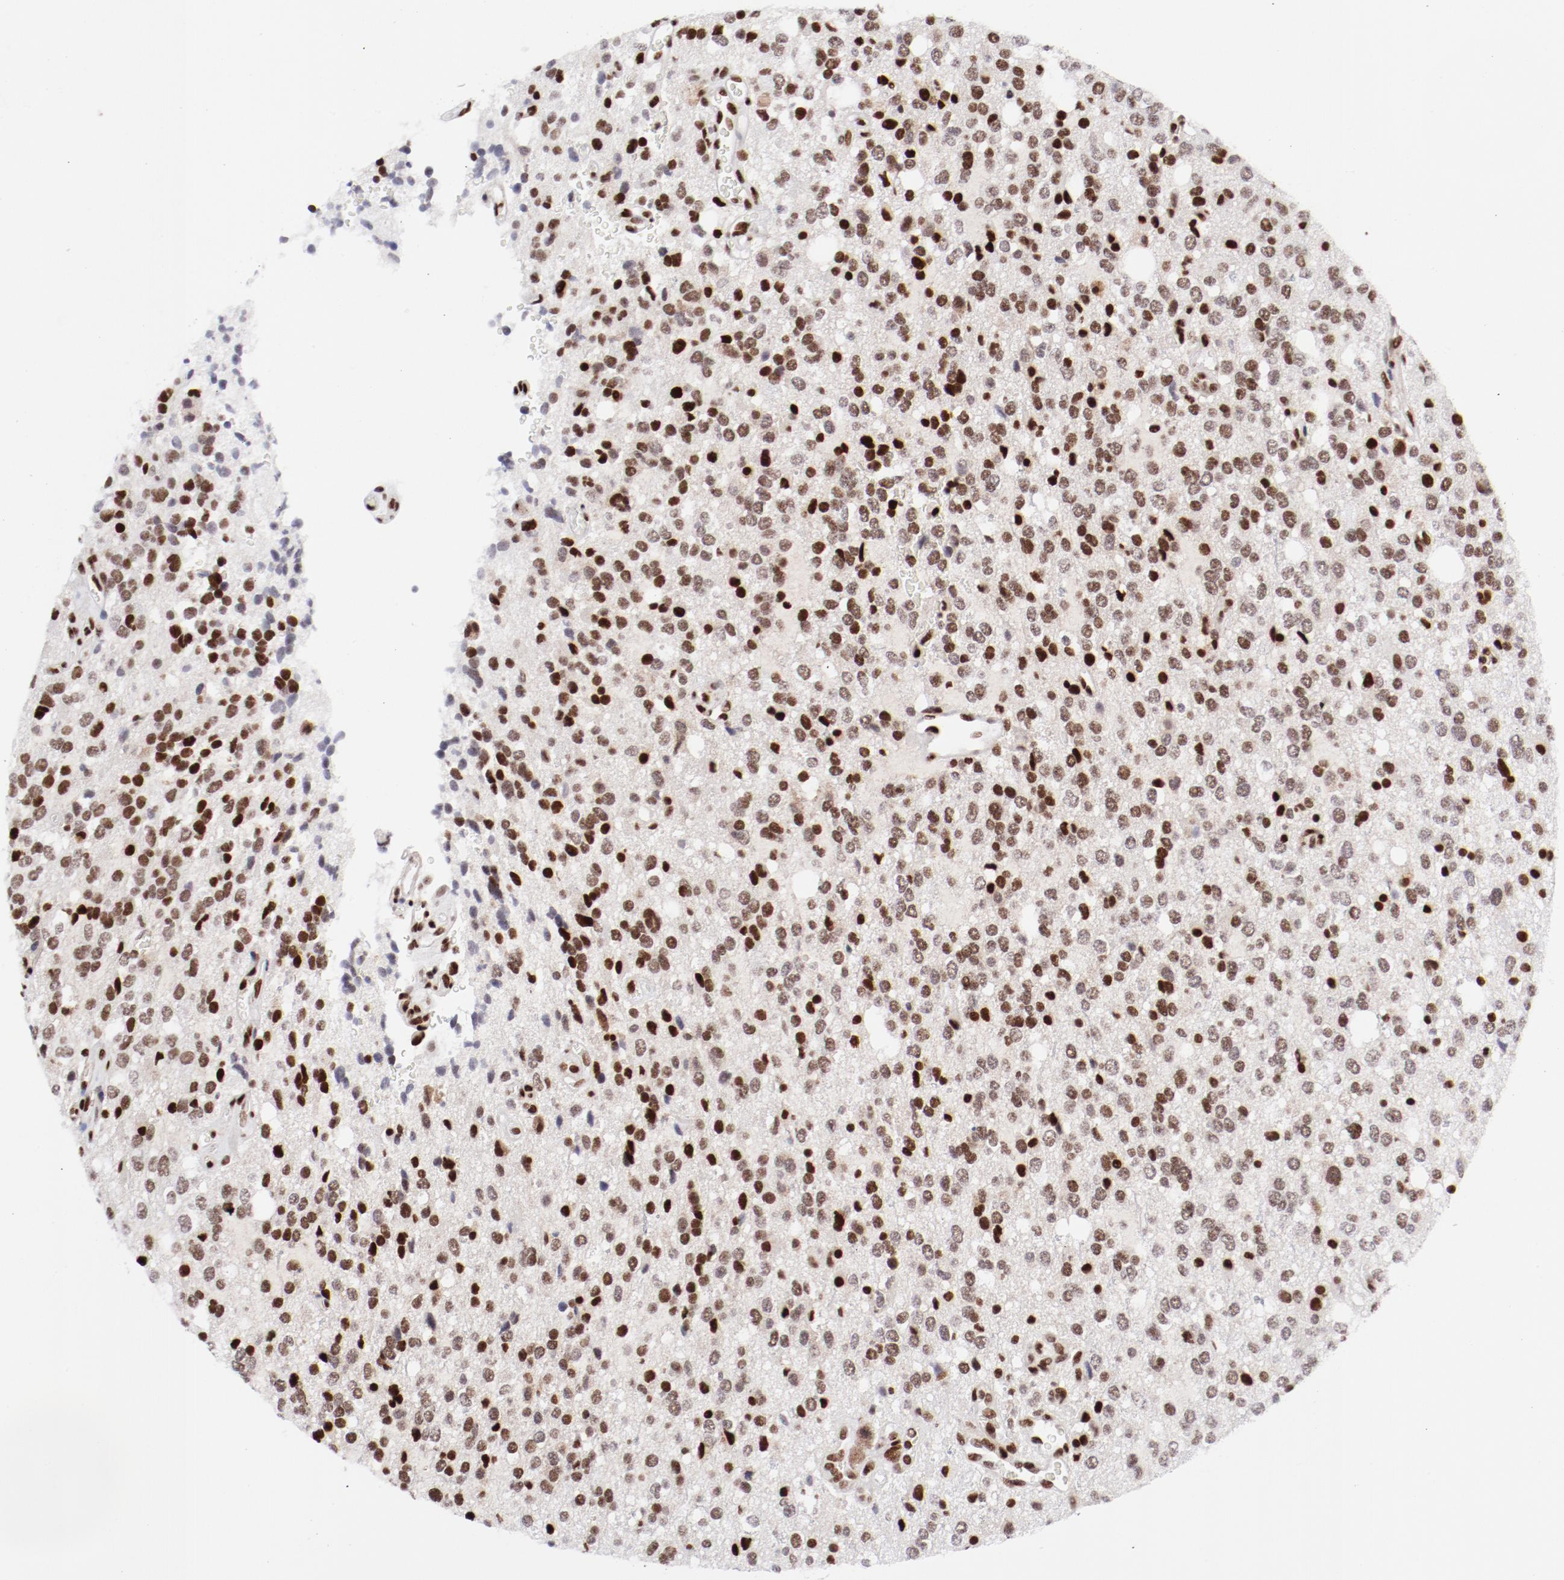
{"staining": {"intensity": "strong", "quantity": ">75%", "location": "nuclear"}, "tissue": "glioma", "cell_type": "Tumor cells", "image_type": "cancer", "snomed": [{"axis": "morphology", "description": "Glioma, malignant, High grade"}, {"axis": "topography", "description": "Brain"}], "caption": "DAB immunohistochemical staining of malignant glioma (high-grade) displays strong nuclear protein positivity in approximately >75% of tumor cells.", "gene": "NFYB", "patient": {"sex": "male", "age": 47}}